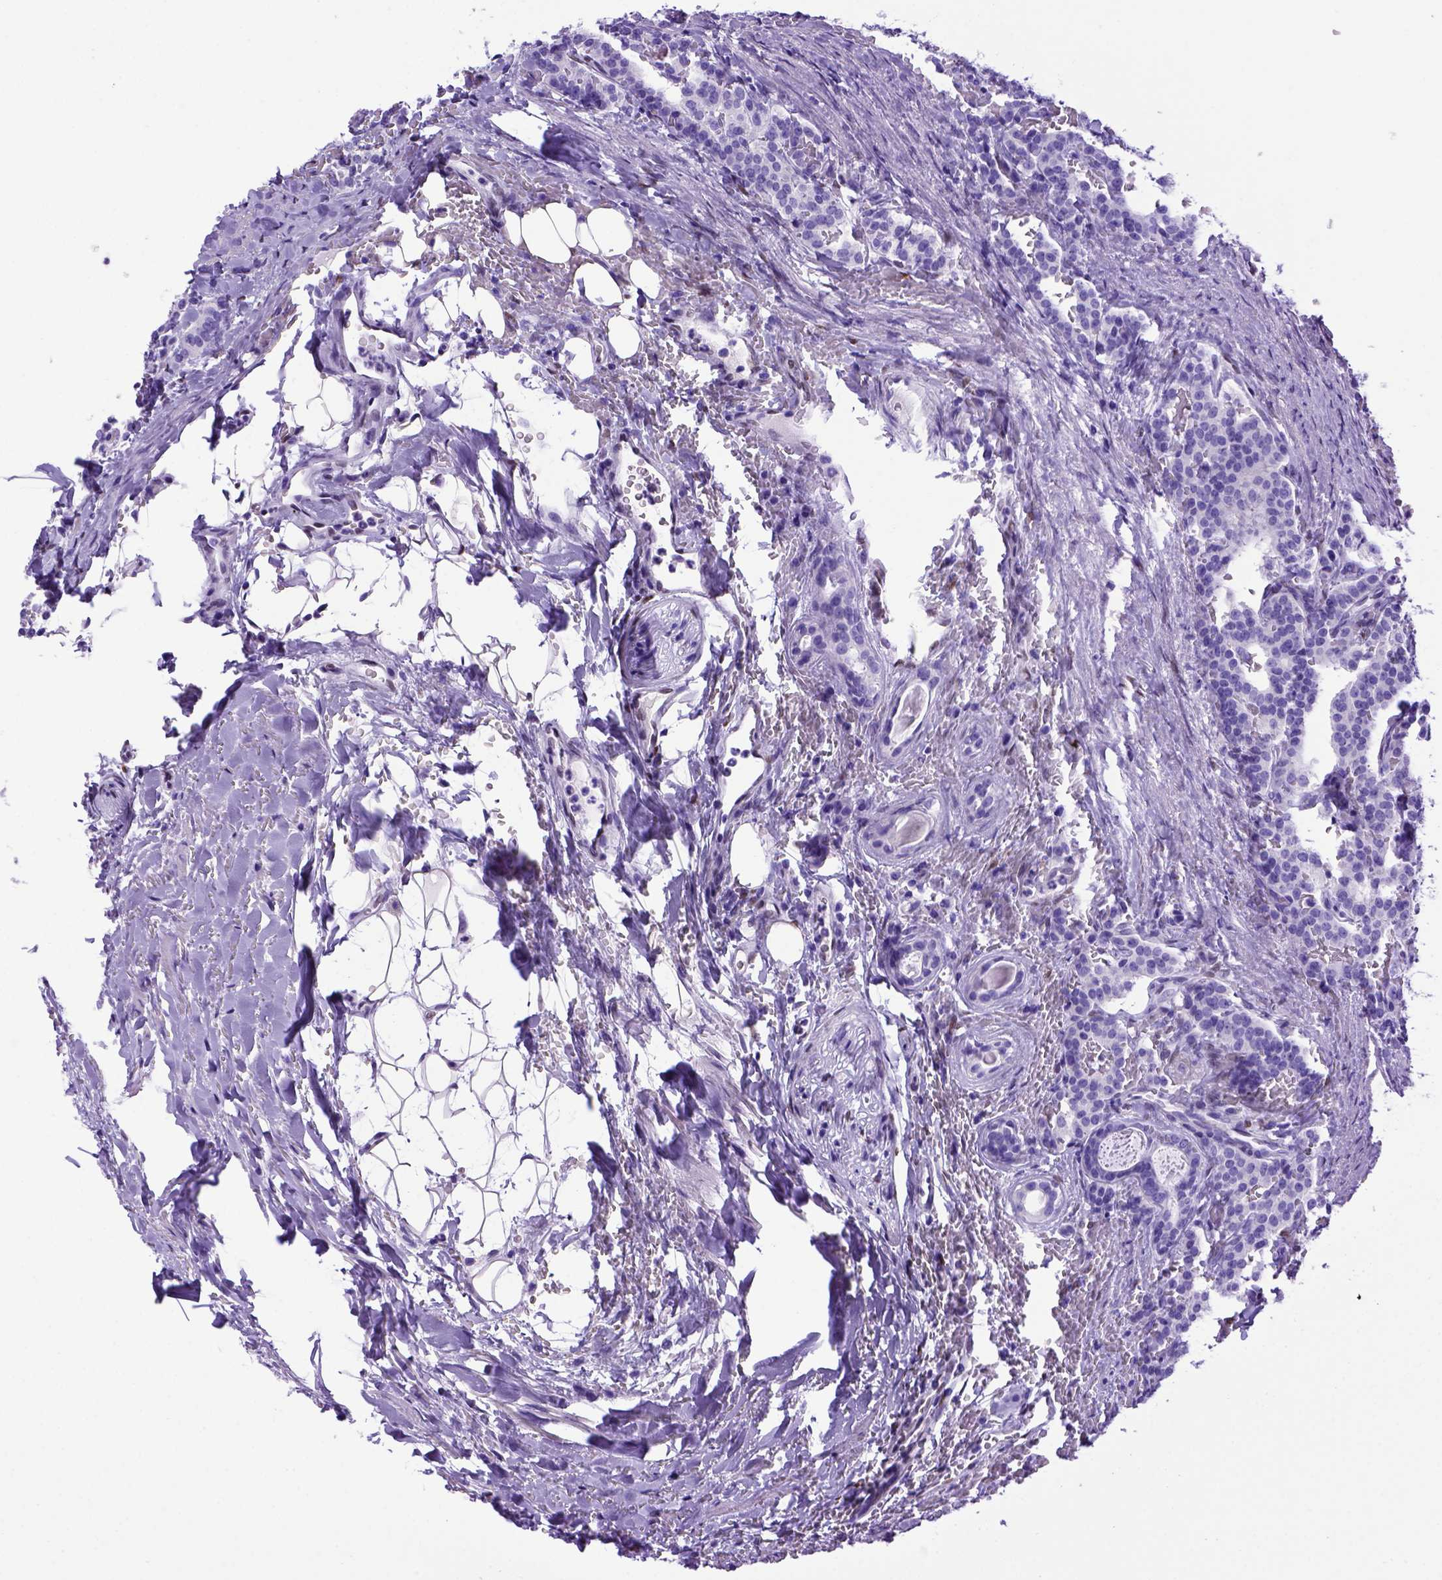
{"staining": {"intensity": "negative", "quantity": "none", "location": "none"}, "tissue": "carcinoid", "cell_type": "Tumor cells", "image_type": "cancer", "snomed": [{"axis": "morphology", "description": "Carcinoid, malignant, NOS"}, {"axis": "topography", "description": "Lung"}], "caption": "Tumor cells show no significant protein staining in carcinoid (malignant). The staining was performed using DAB to visualize the protein expression in brown, while the nuclei were stained in blue with hematoxylin (Magnification: 20x).", "gene": "MEOX2", "patient": {"sex": "female", "age": 46}}